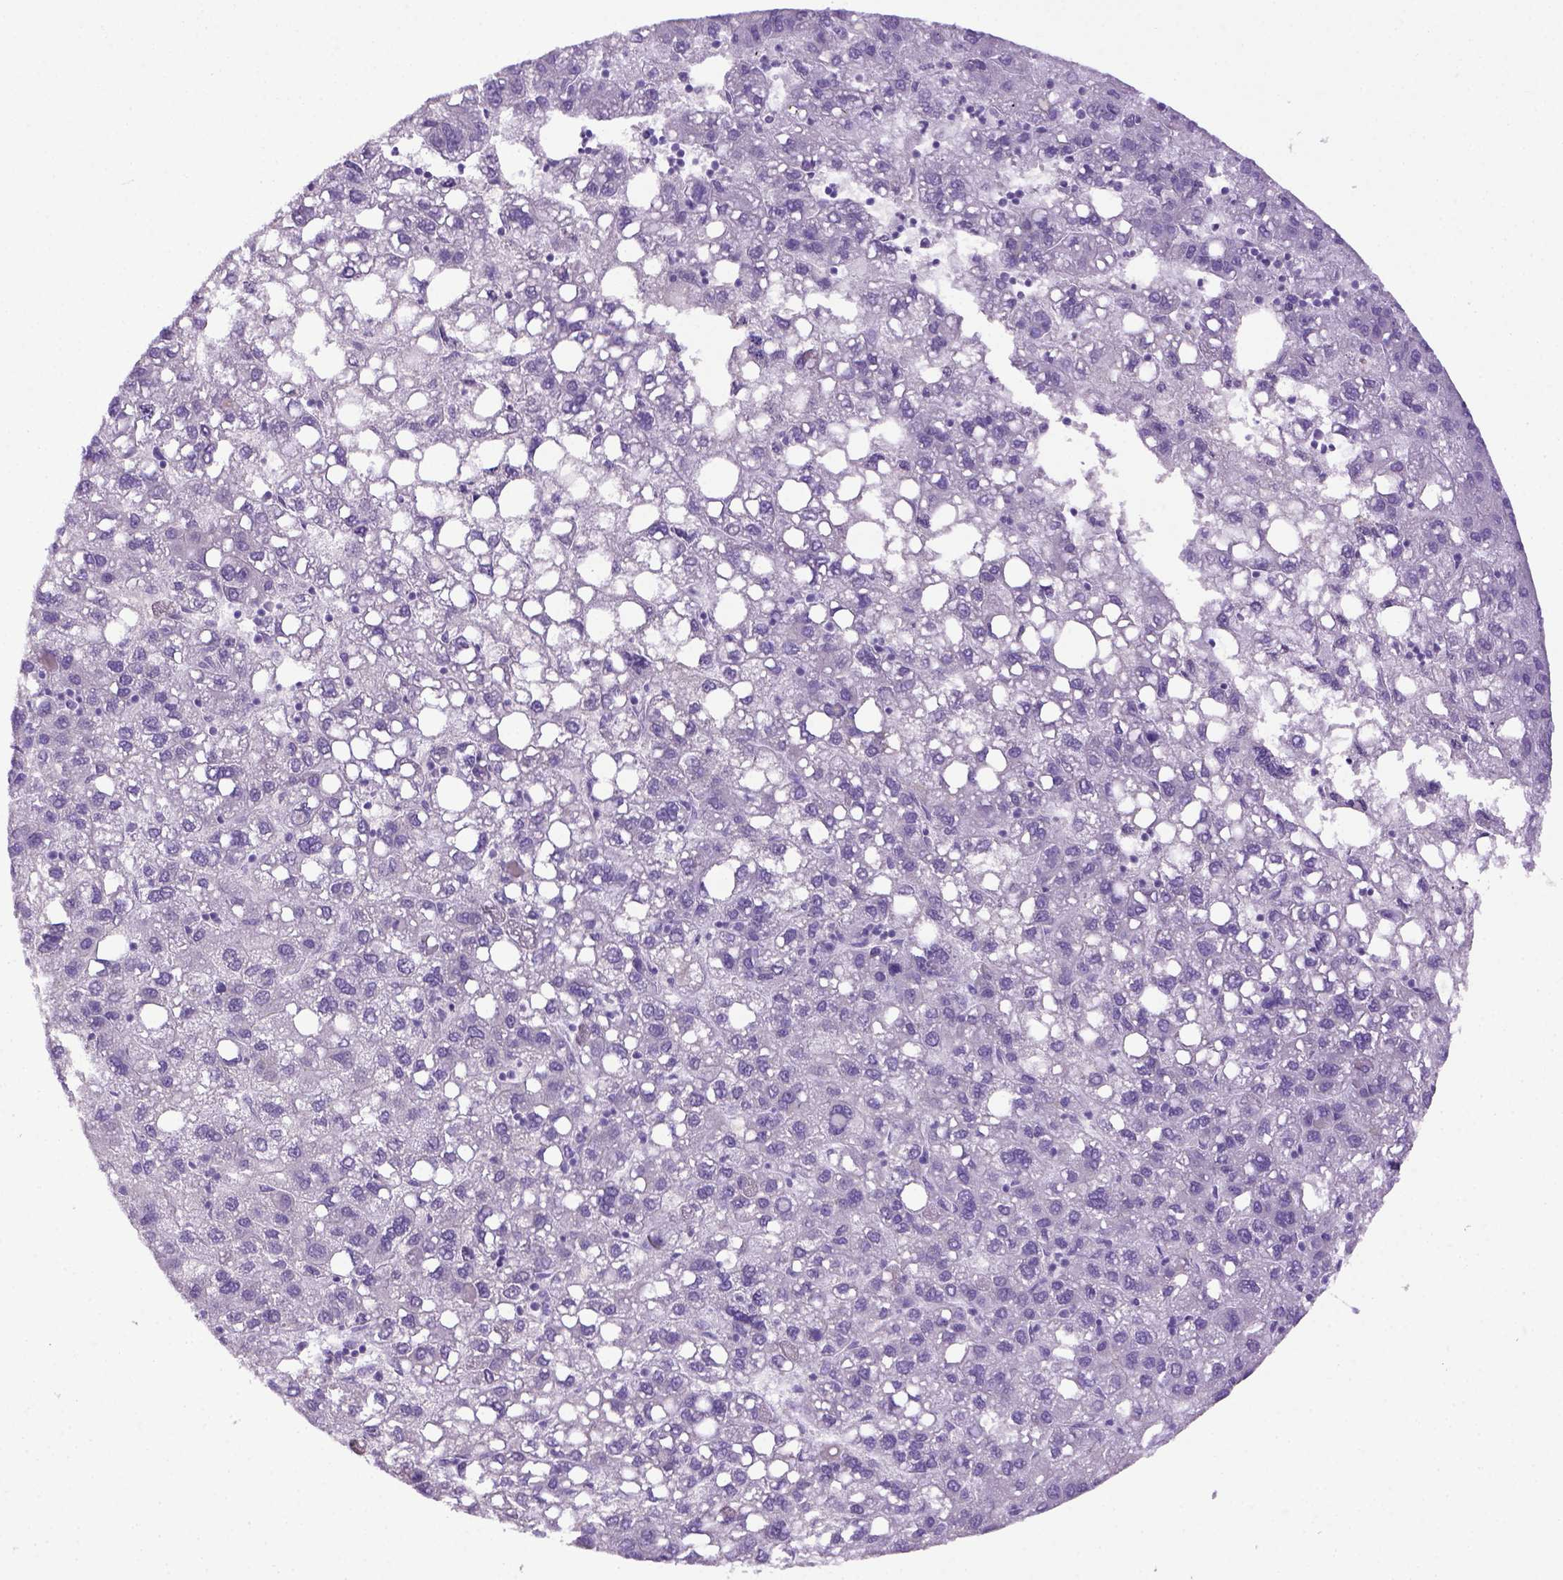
{"staining": {"intensity": "negative", "quantity": "none", "location": "none"}, "tissue": "liver cancer", "cell_type": "Tumor cells", "image_type": "cancer", "snomed": [{"axis": "morphology", "description": "Carcinoma, Hepatocellular, NOS"}, {"axis": "topography", "description": "Liver"}], "caption": "A histopathology image of hepatocellular carcinoma (liver) stained for a protein reveals no brown staining in tumor cells. The staining is performed using DAB (3,3'-diaminobenzidine) brown chromogen with nuclei counter-stained in using hematoxylin.", "gene": "ITIH4", "patient": {"sex": "female", "age": 82}}